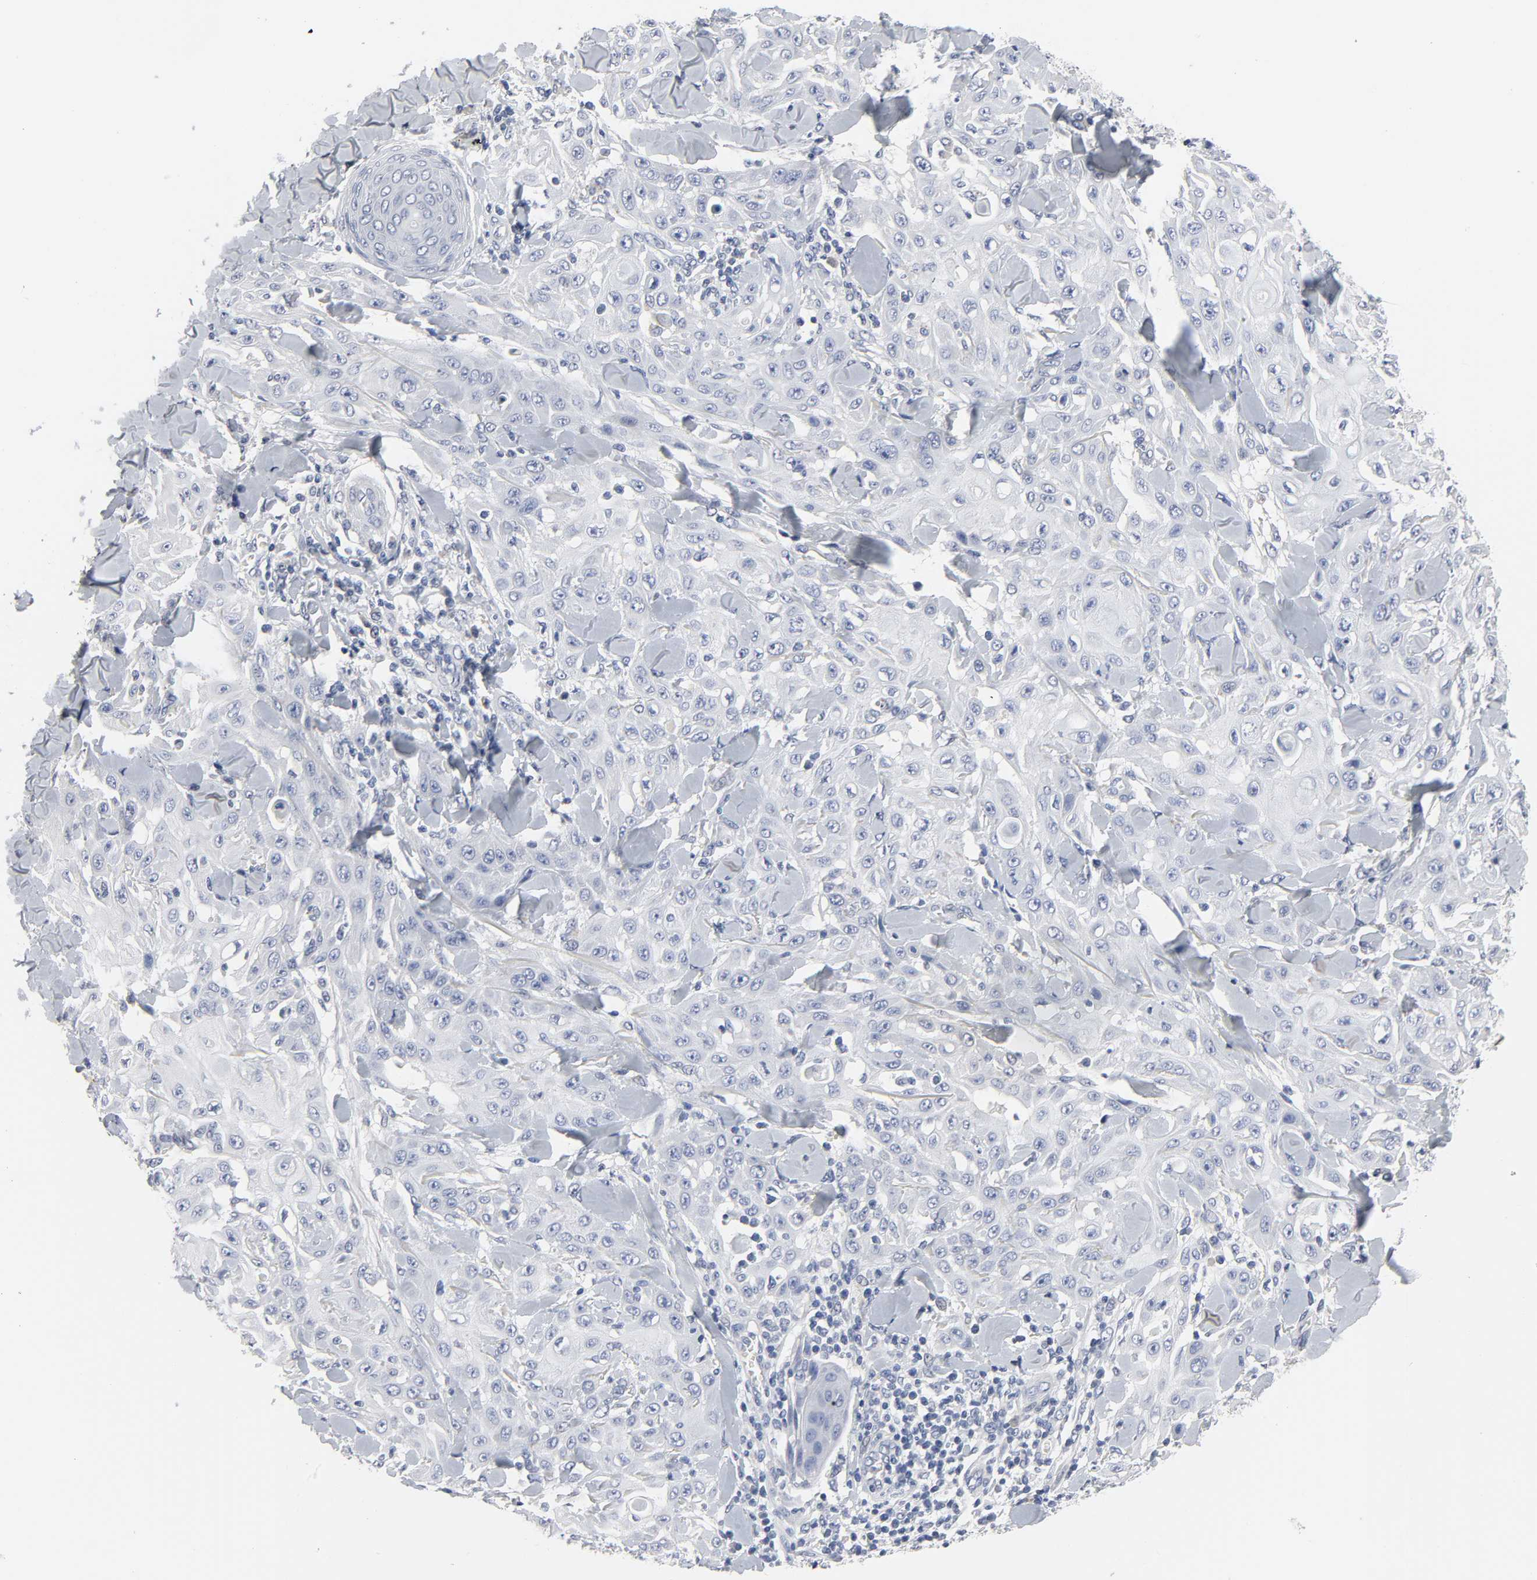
{"staining": {"intensity": "negative", "quantity": "none", "location": "none"}, "tissue": "skin cancer", "cell_type": "Tumor cells", "image_type": "cancer", "snomed": [{"axis": "morphology", "description": "Squamous cell carcinoma, NOS"}, {"axis": "topography", "description": "Skin"}], "caption": "The photomicrograph shows no staining of tumor cells in skin cancer.", "gene": "SALL2", "patient": {"sex": "male", "age": 24}}